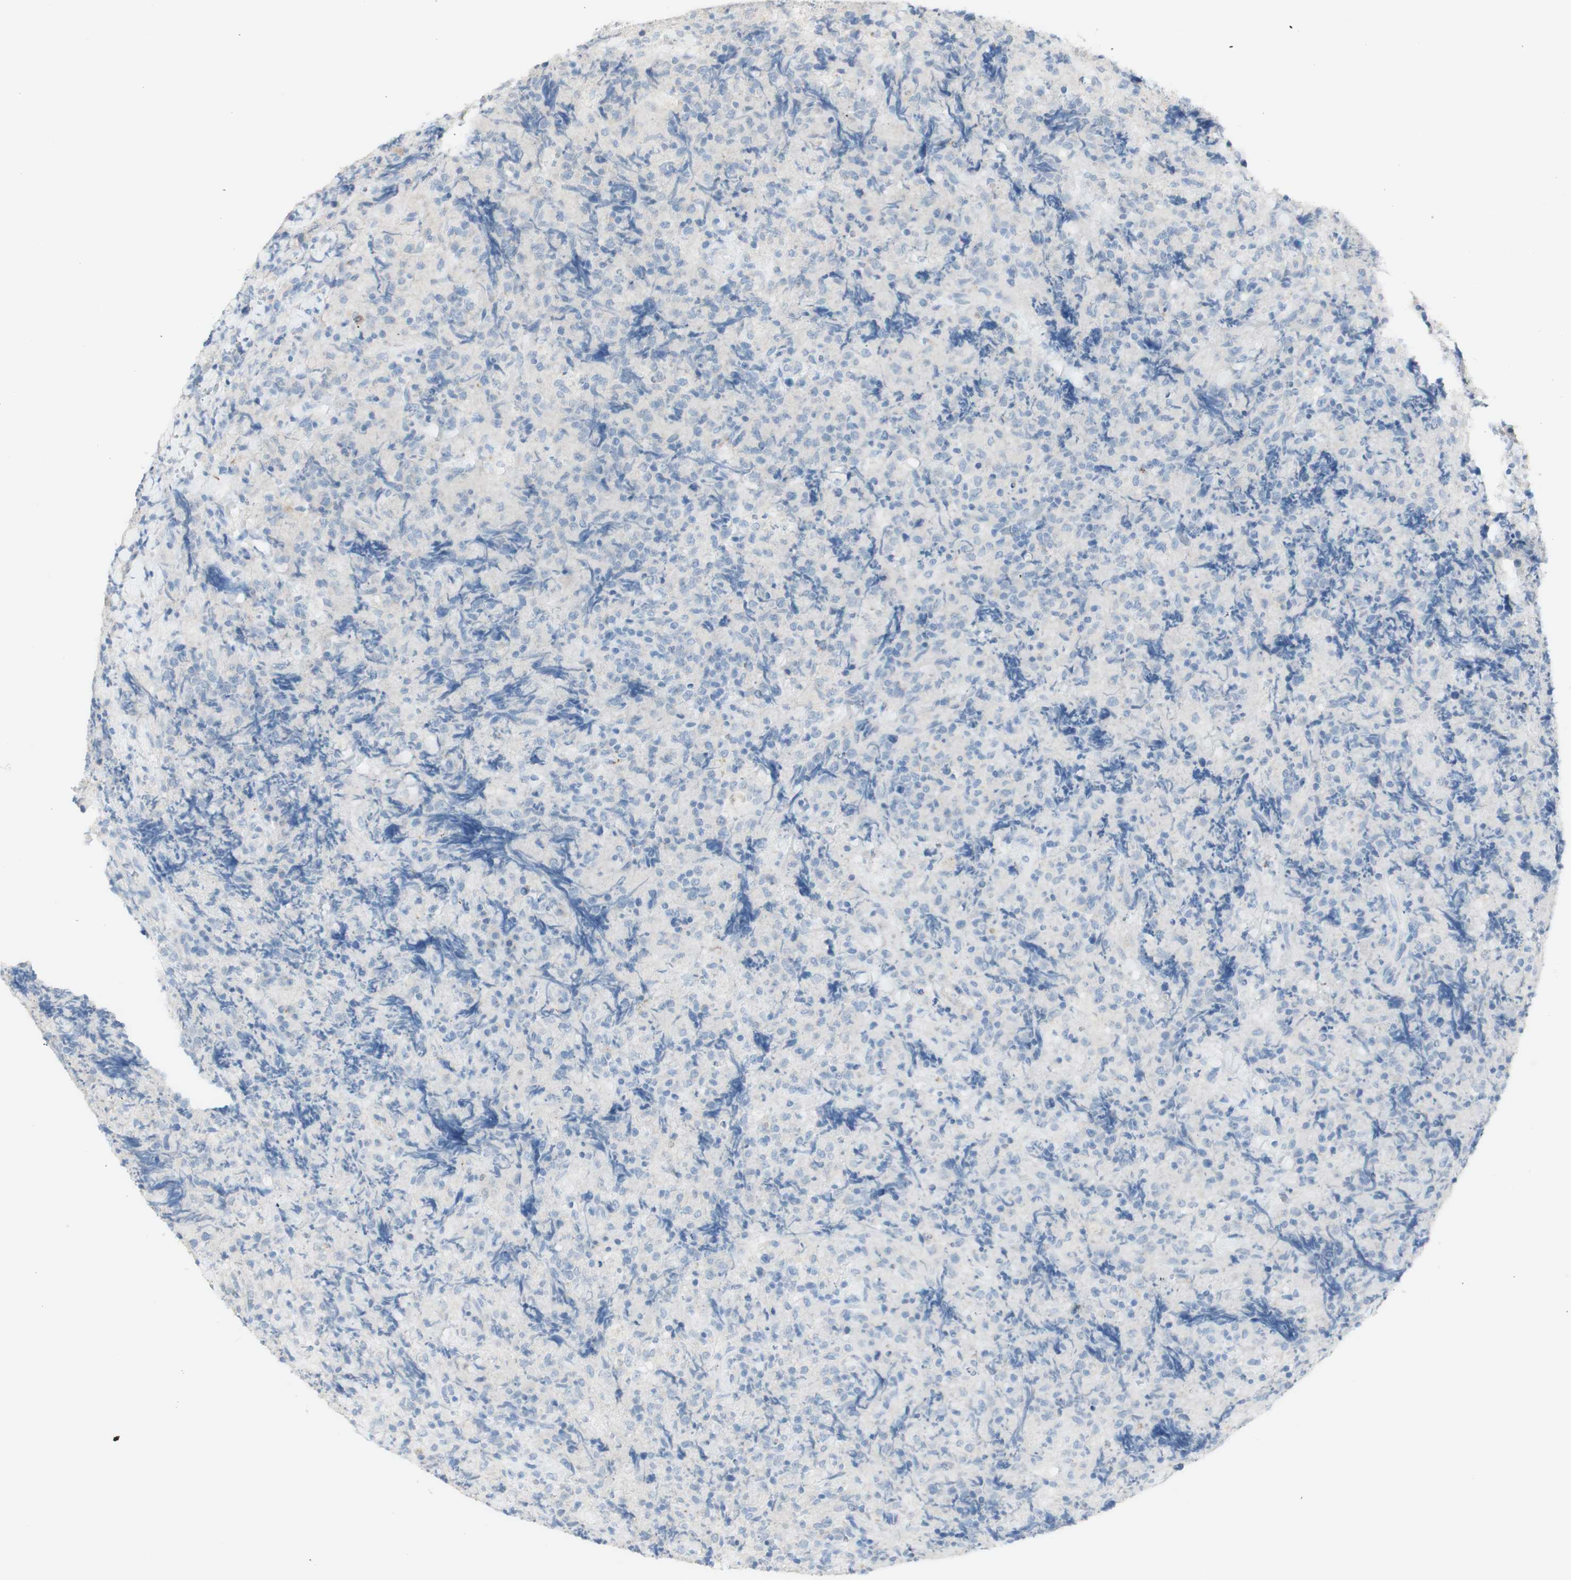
{"staining": {"intensity": "negative", "quantity": "none", "location": "none"}, "tissue": "lymphoma", "cell_type": "Tumor cells", "image_type": "cancer", "snomed": [{"axis": "morphology", "description": "Malignant lymphoma, non-Hodgkin's type, High grade"}, {"axis": "topography", "description": "Tonsil"}], "caption": "Immunohistochemistry (IHC) histopathology image of neoplastic tissue: lymphoma stained with DAB demonstrates no significant protein positivity in tumor cells.", "gene": "ART3", "patient": {"sex": "female", "age": 36}}